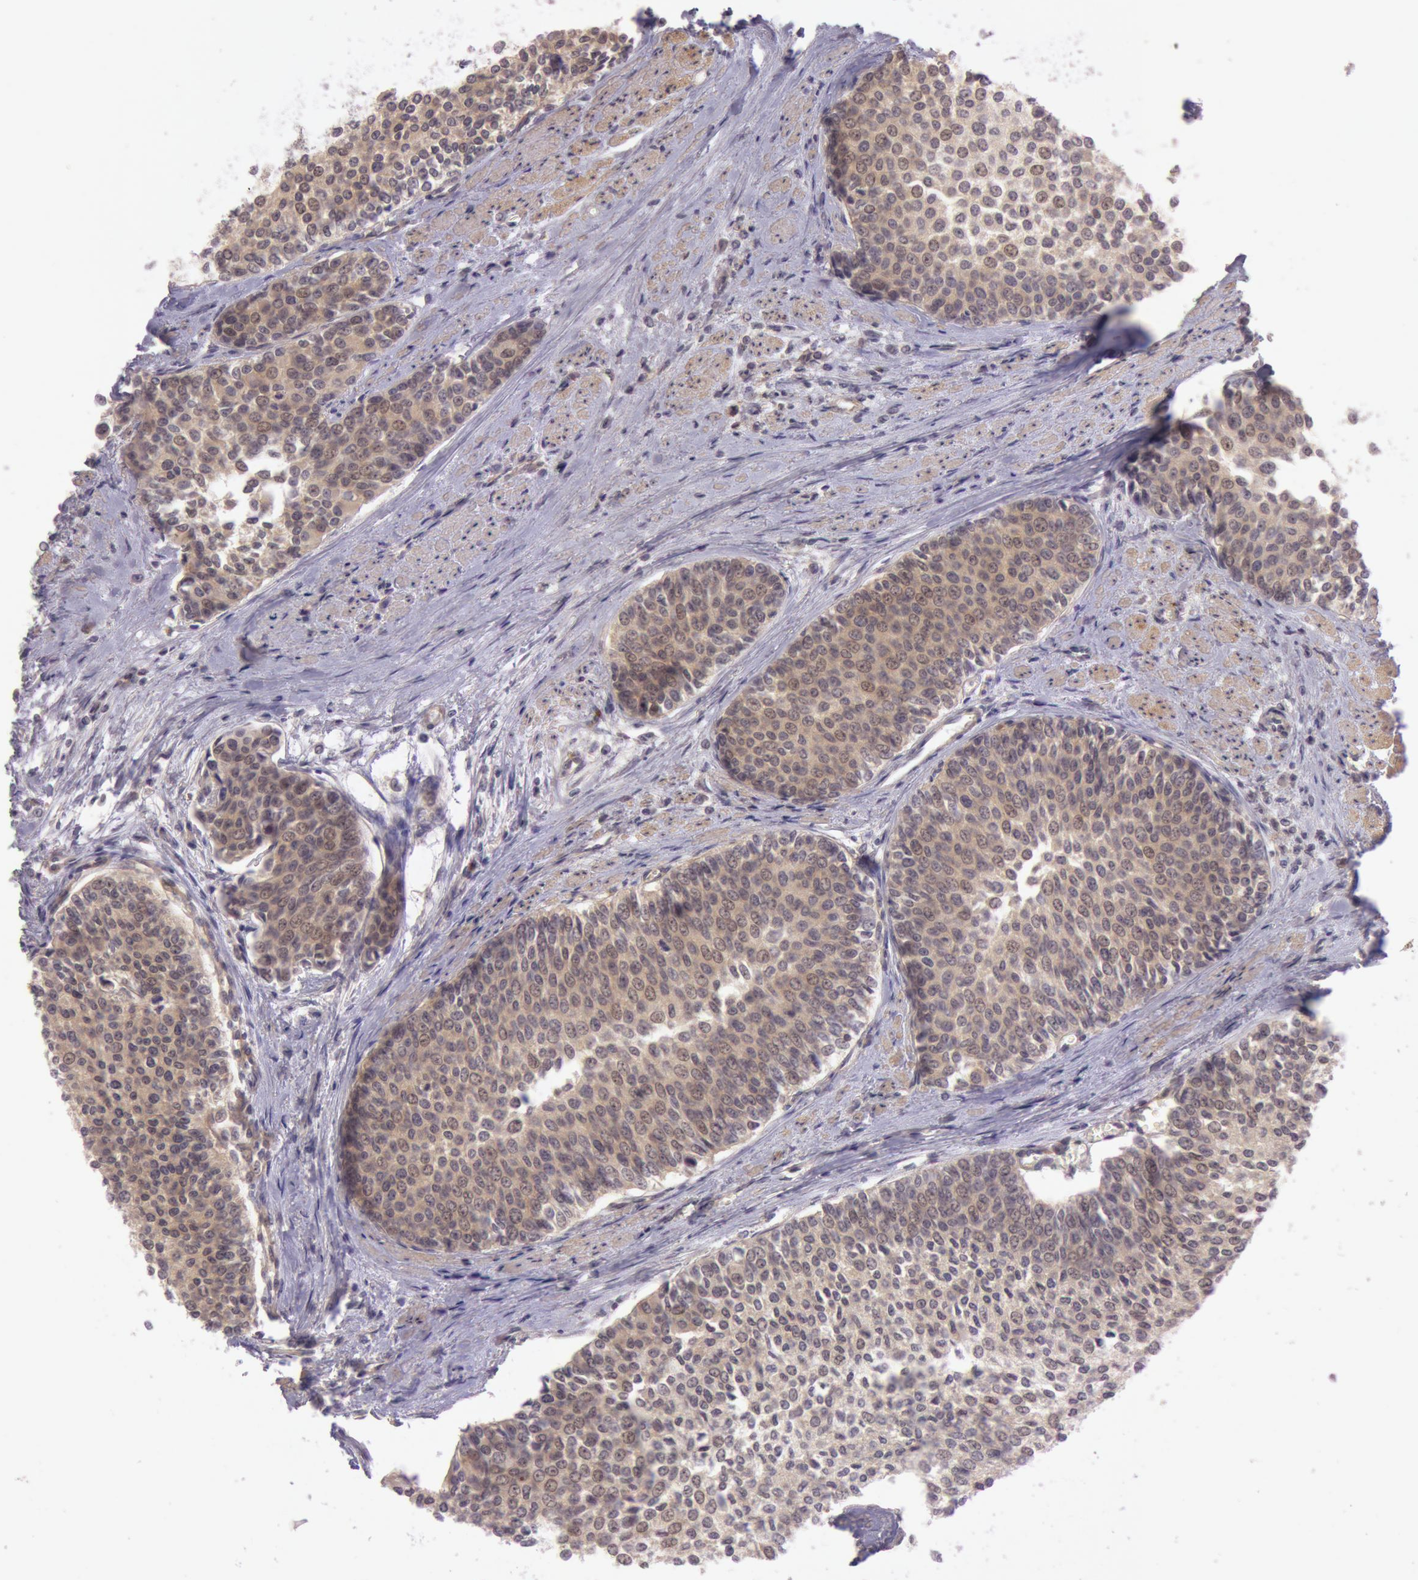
{"staining": {"intensity": "moderate", "quantity": ">75%", "location": "cytoplasmic/membranous"}, "tissue": "urothelial cancer", "cell_type": "Tumor cells", "image_type": "cancer", "snomed": [{"axis": "morphology", "description": "Urothelial carcinoma, Low grade"}, {"axis": "topography", "description": "Urinary bladder"}], "caption": "Immunohistochemical staining of urothelial cancer displays medium levels of moderate cytoplasmic/membranous protein expression in approximately >75% of tumor cells. (Brightfield microscopy of DAB IHC at high magnification).", "gene": "ATG2B", "patient": {"sex": "female", "age": 73}}